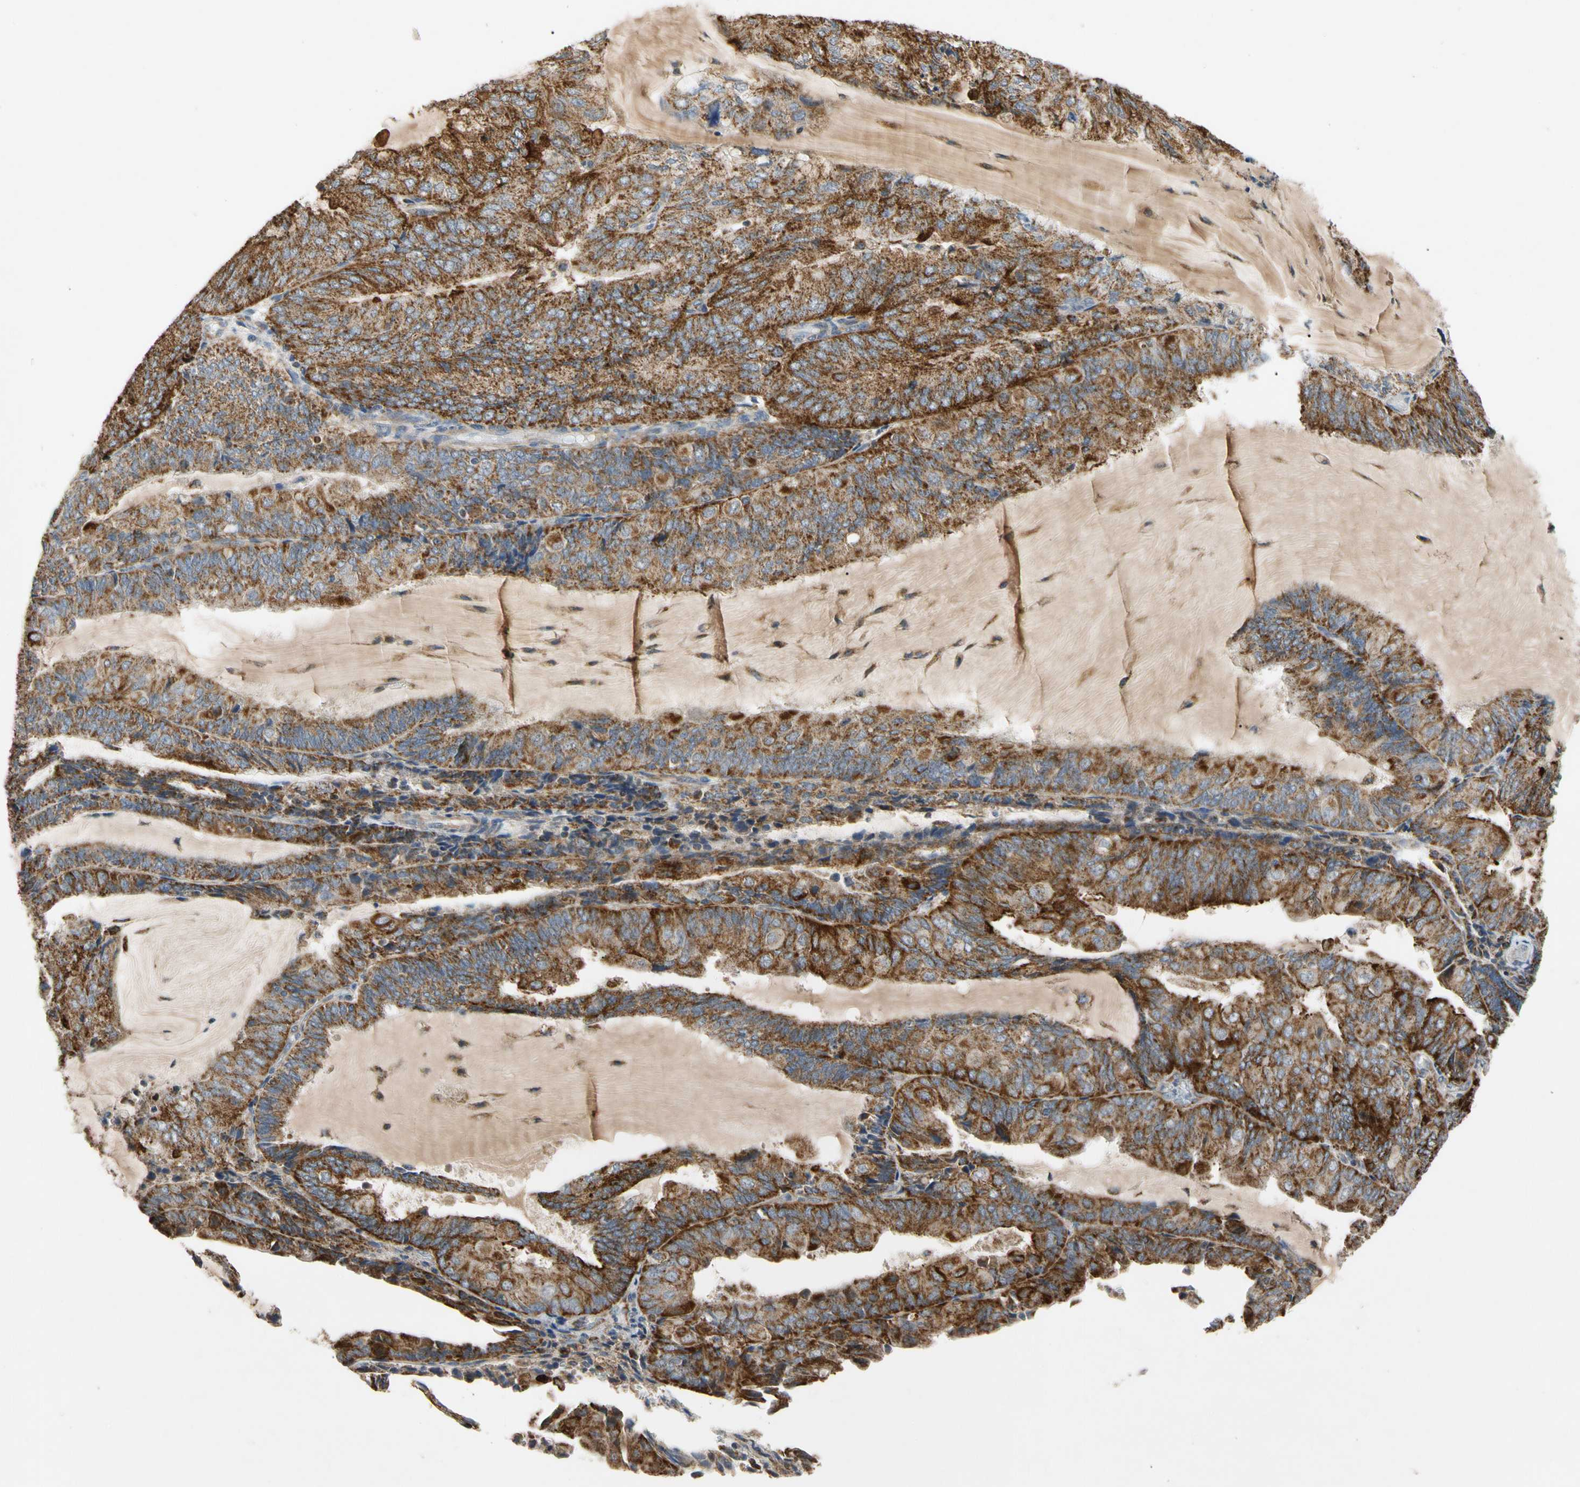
{"staining": {"intensity": "strong", "quantity": ">75%", "location": "cytoplasmic/membranous"}, "tissue": "endometrial cancer", "cell_type": "Tumor cells", "image_type": "cancer", "snomed": [{"axis": "morphology", "description": "Adenocarcinoma, NOS"}, {"axis": "topography", "description": "Endometrium"}], "caption": "Endometrial adenocarcinoma tissue shows strong cytoplasmic/membranous expression in about >75% of tumor cells", "gene": "GPD2", "patient": {"sex": "female", "age": 81}}